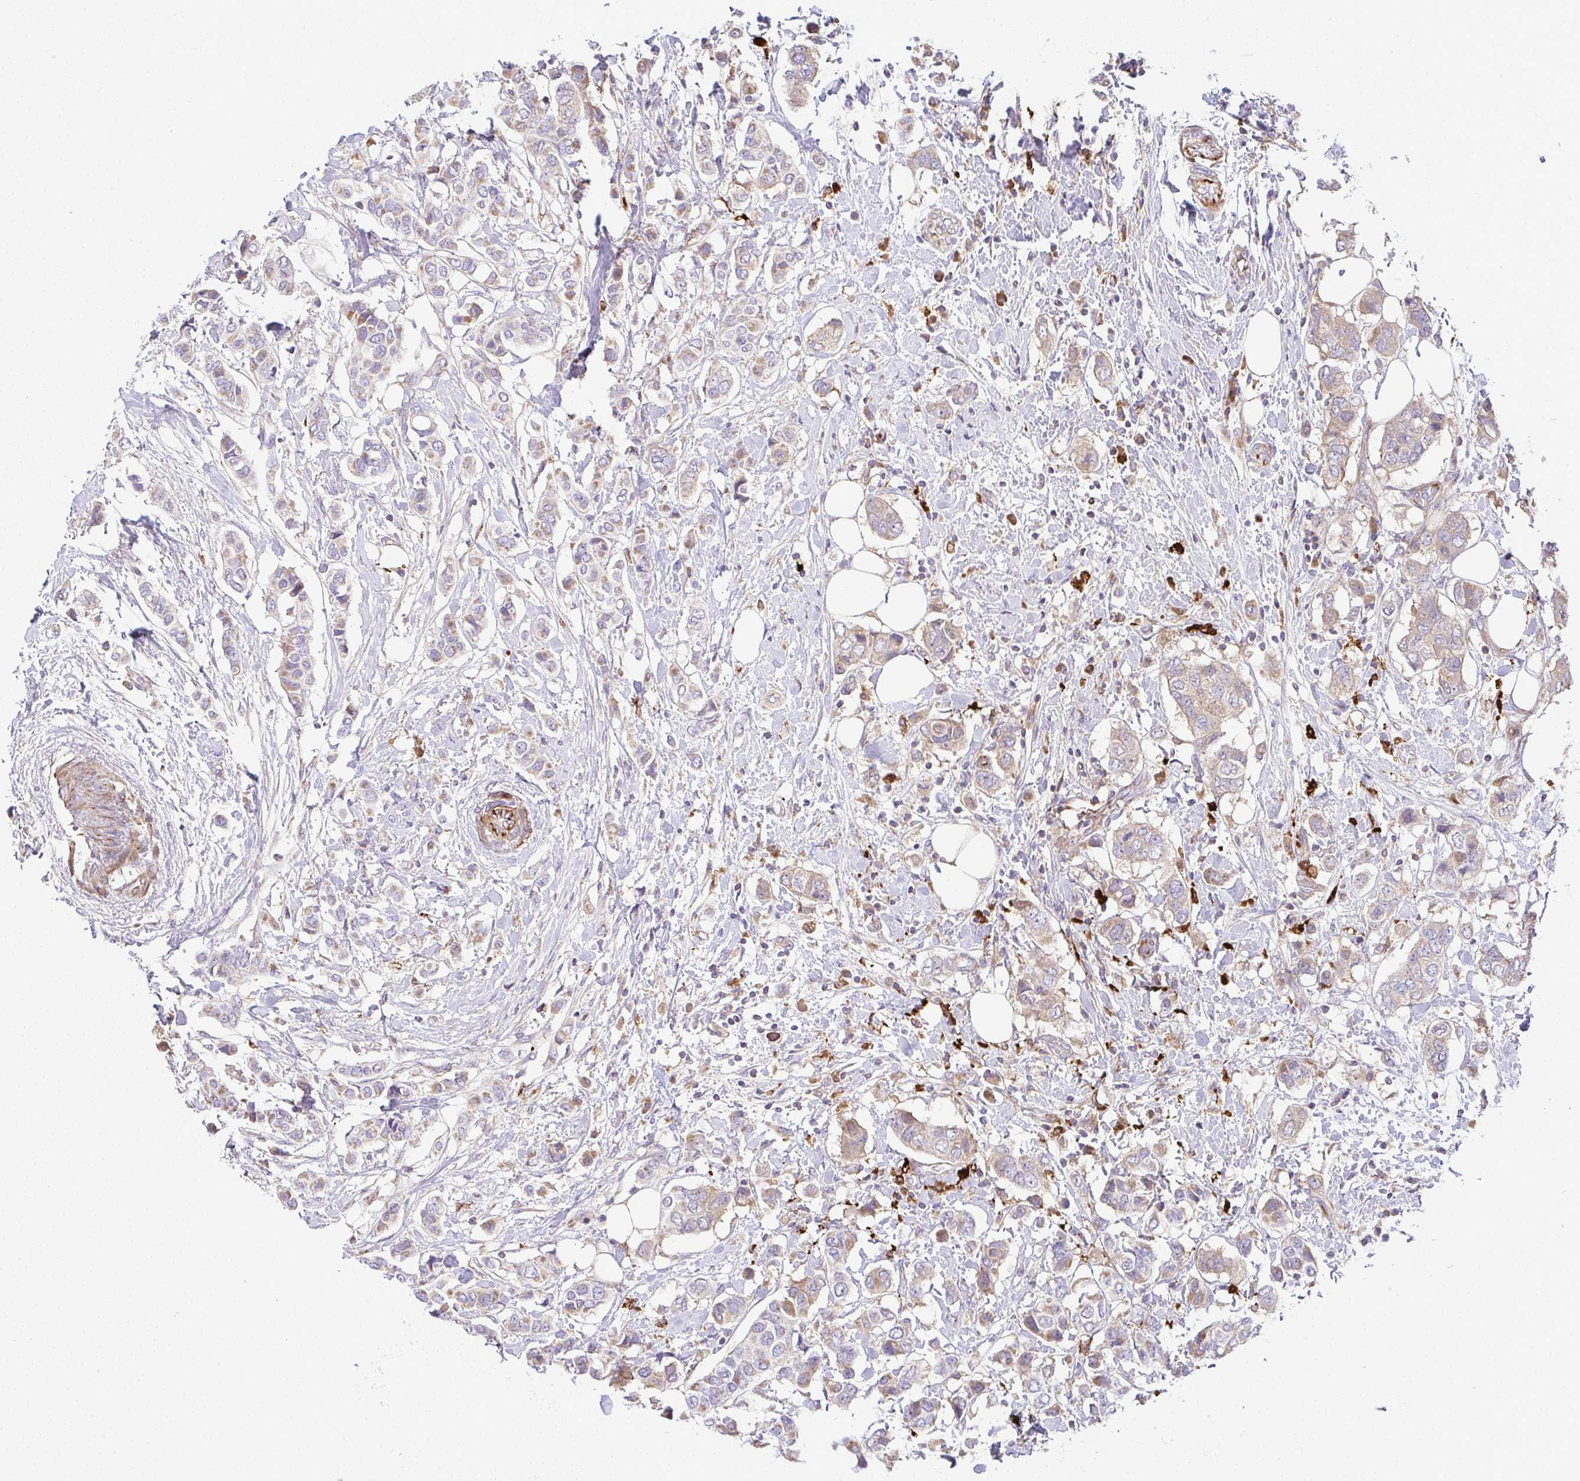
{"staining": {"intensity": "weak", "quantity": "25%-75%", "location": "cytoplasmic/membranous"}, "tissue": "breast cancer", "cell_type": "Tumor cells", "image_type": "cancer", "snomed": [{"axis": "morphology", "description": "Lobular carcinoma"}, {"axis": "topography", "description": "Breast"}], "caption": "Protein expression by immunohistochemistry demonstrates weak cytoplasmic/membranous staining in approximately 25%-75% of tumor cells in breast lobular carcinoma. Ihc stains the protein in brown and the nuclei are stained blue.", "gene": "GRID2", "patient": {"sex": "female", "age": 51}}